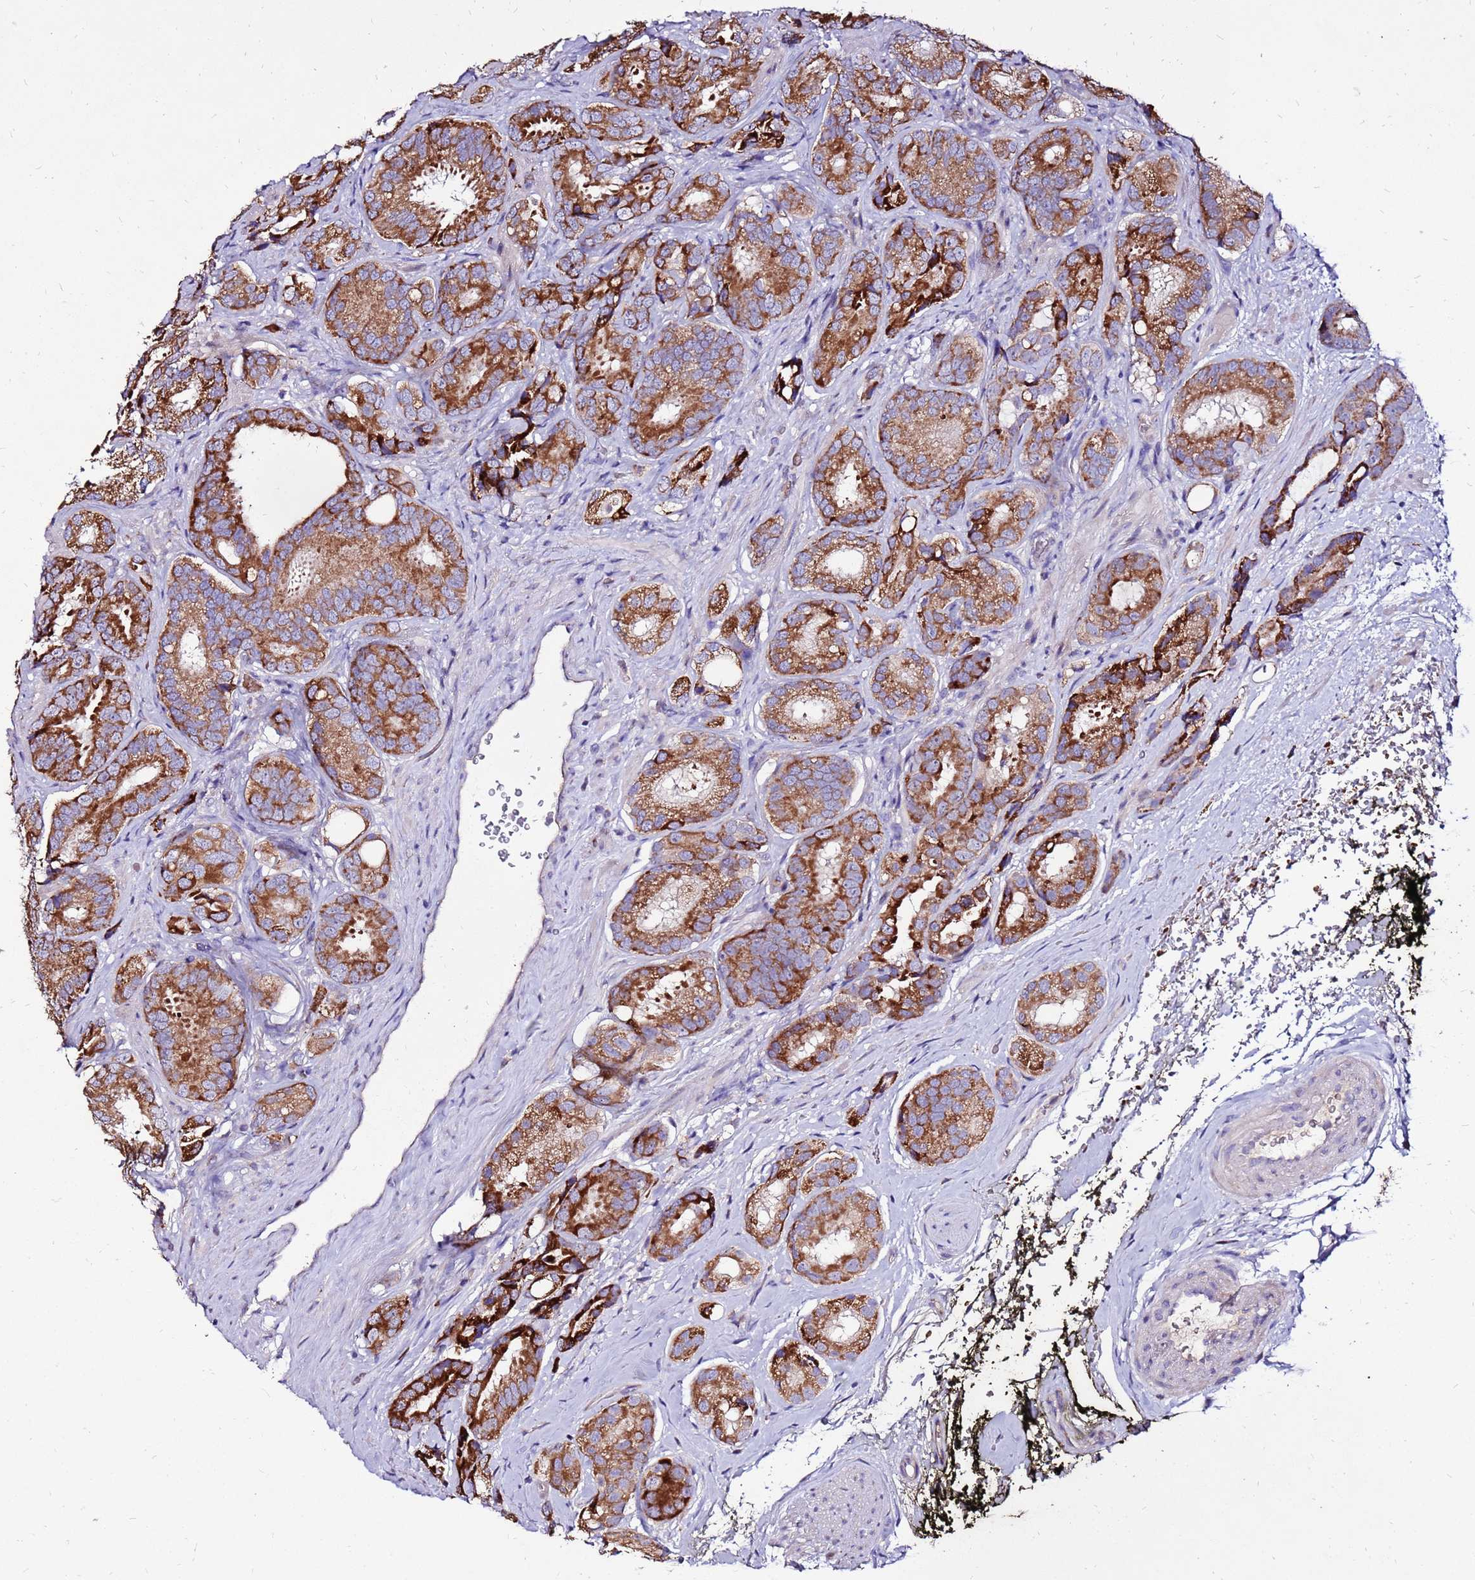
{"staining": {"intensity": "moderate", "quantity": ">75%", "location": "cytoplasmic/membranous"}, "tissue": "prostate cancer", "cell_type": "Tumor cells", "image_type": "cancer", "snomed": [{"axis": "morphology", "description": "Adenocarcinoma, High grade"}, {"axis": "topography", "description": "Prostate"}], "caption": "Moderate cytoplasmic/membranous protein expression is appreciated in approximately >75% of tumor cells in prostate adenocarcinoma (high-grade).", "gene": "SPSB3", "patient": {"sex": "male", "age": 71}}